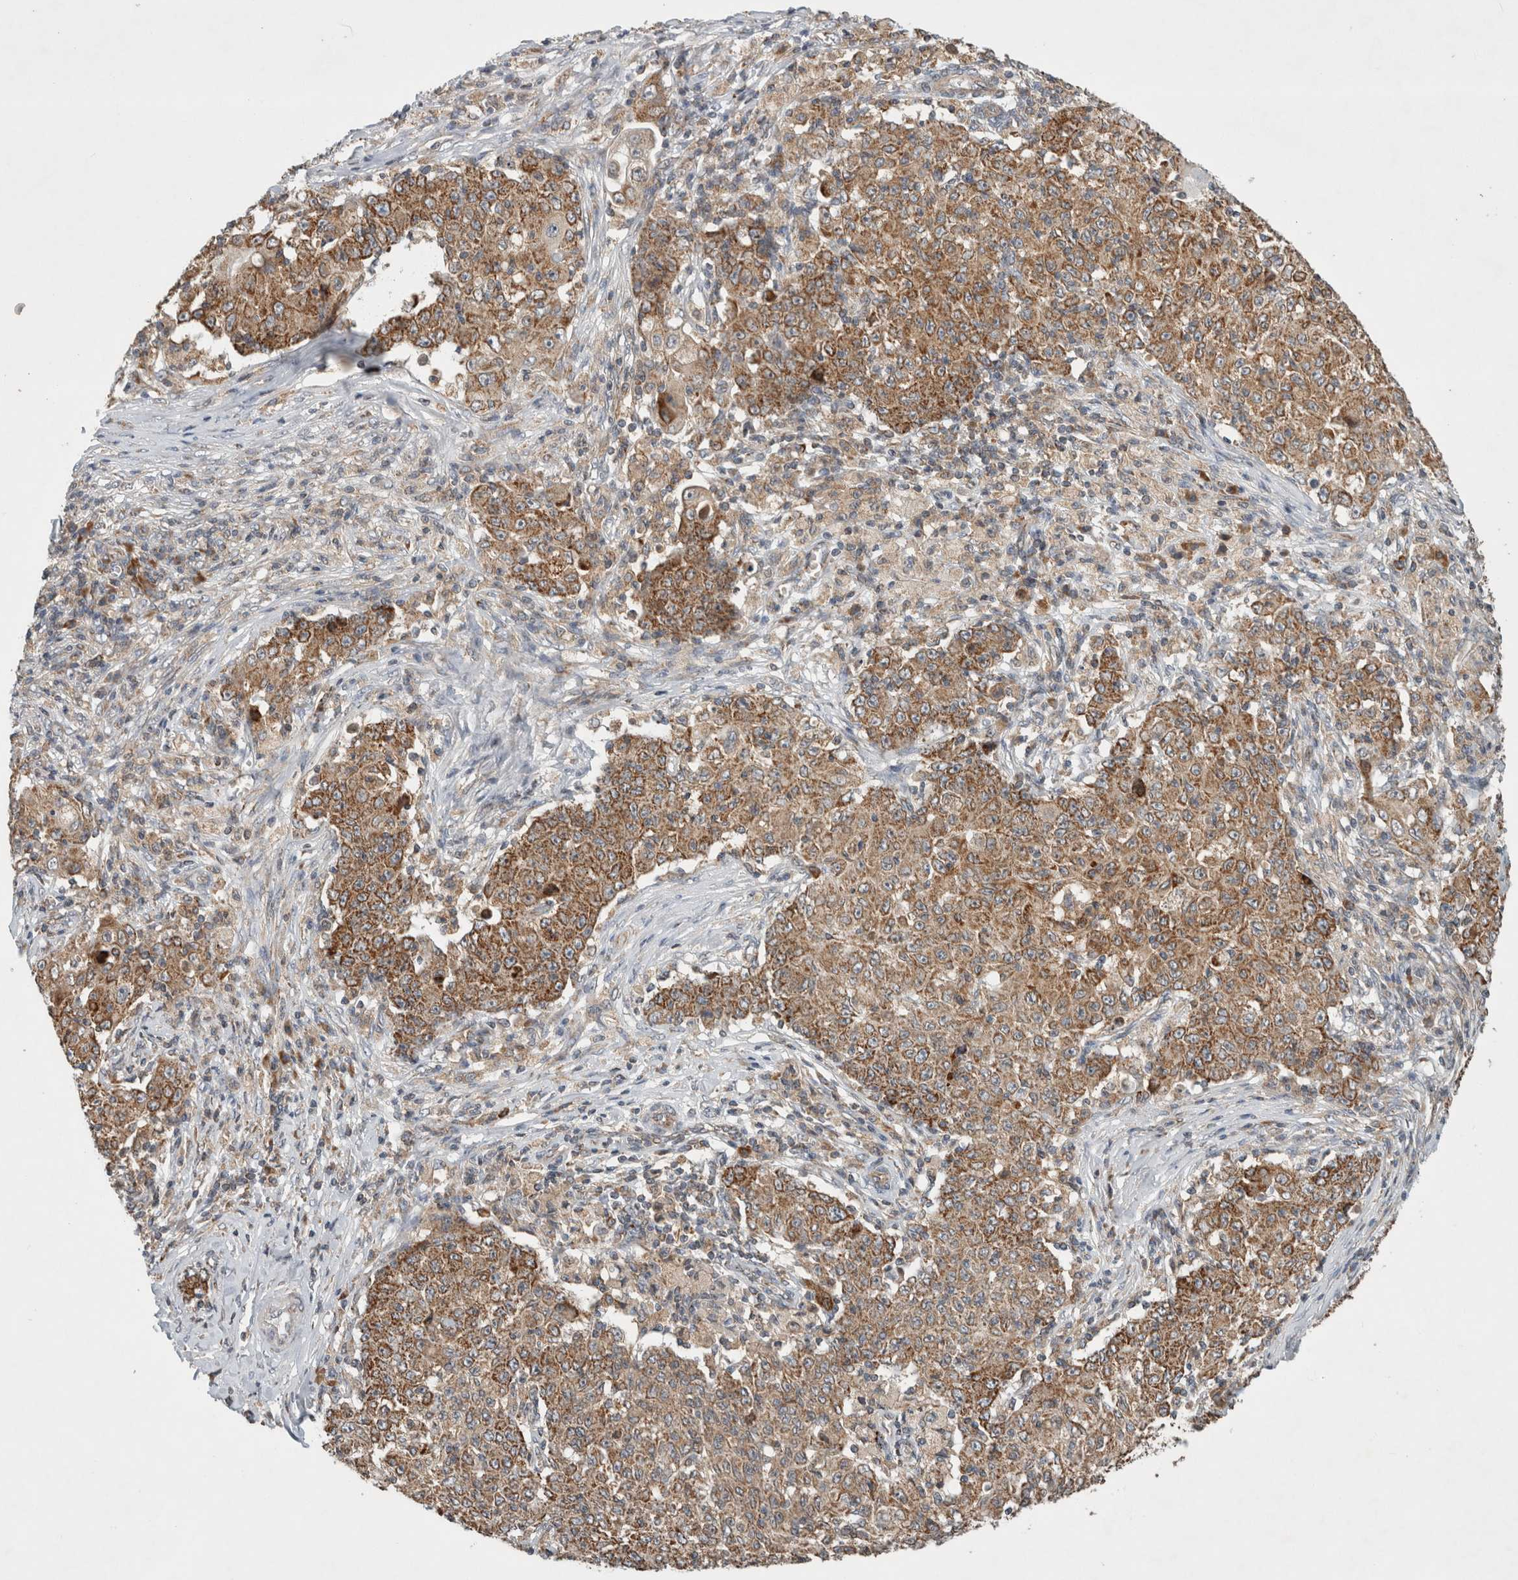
{"staining": {"intensity": "moderate", "quantity": ">75%", "location": "cytoplasmic/membranous"}, "tissue": "ovarian cancer", "cell_type": "Tumor cells", "image_type": "cancer", "snomed": [{"axis": "morphology", "description": "Carcinoma, endometroid"}, {"axis": "topography", "description": "Ovary"}], "caption": "The histopathology image shows immunohistochemical staining of ovarian cancer (endometroid carcinoma). There is moderate cytoplasmic/membranous positivity is appreciated in approximately >75% of tumor cells.", "gene": "AMPD1", "patient": {"sex": "female", "age": 42}}